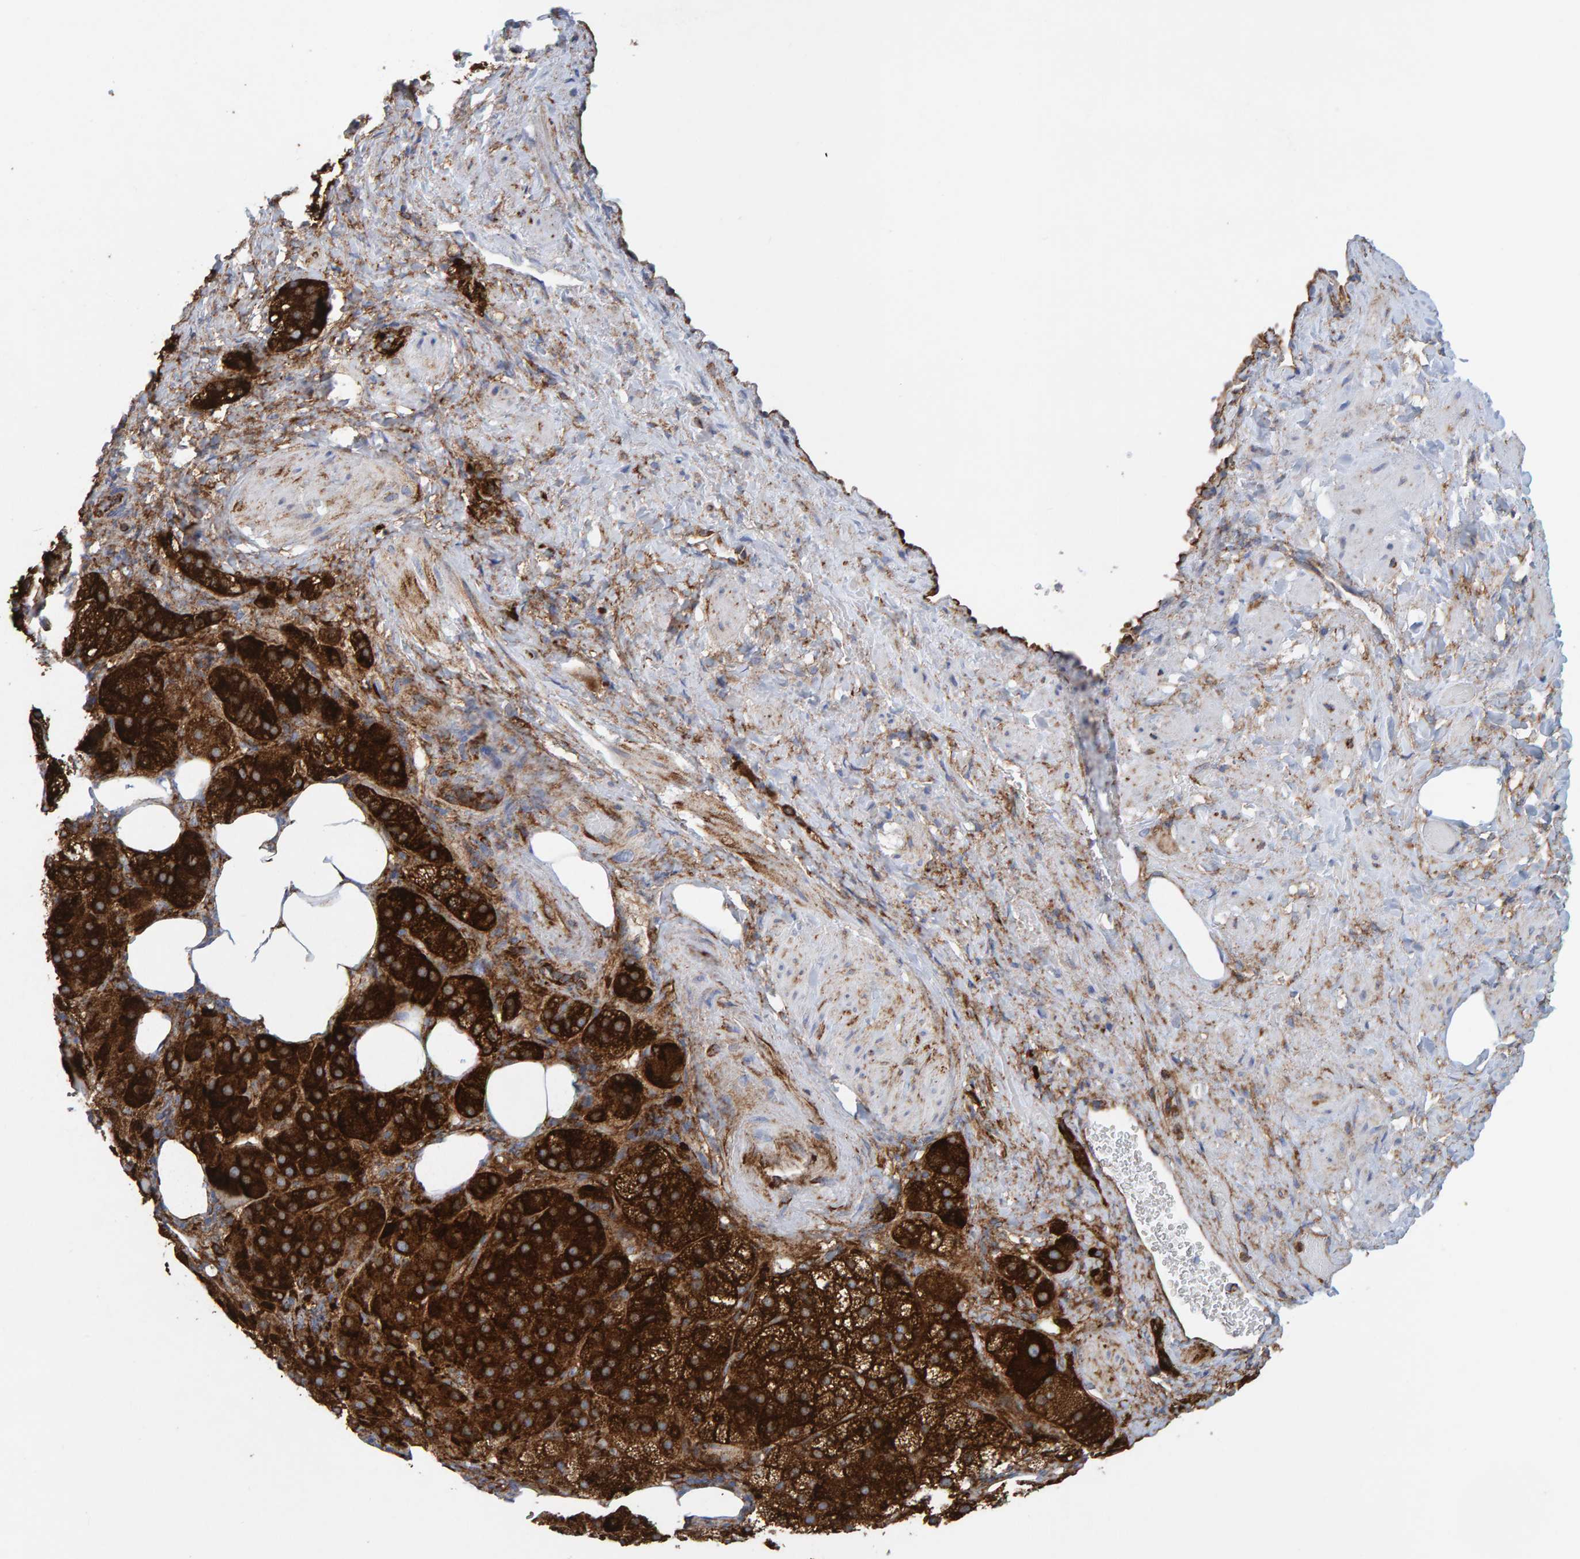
{"staining": {"intensity": "strong", "quantity": ">75%", "location": "cytoplasmic/membranous"}, "tissue": "adrenal gland", "cell_type": "Glandular cells", "image_type": "normal", "snomed": [{"axis": "morphology", "description": "Normal tissue, NOS"}, {"axis": "topography", "description": "Adrenal gland"}], "caption": "The immunohistochemical stain highlights strong cytoplasmic/membranous positivity in glandular cells of benign adrenal gland. (DAB IHC, brown staining for protein, blue staining for nuclei).", "gene": "MVP", "patient": {"sex": "female", "age": 59}}